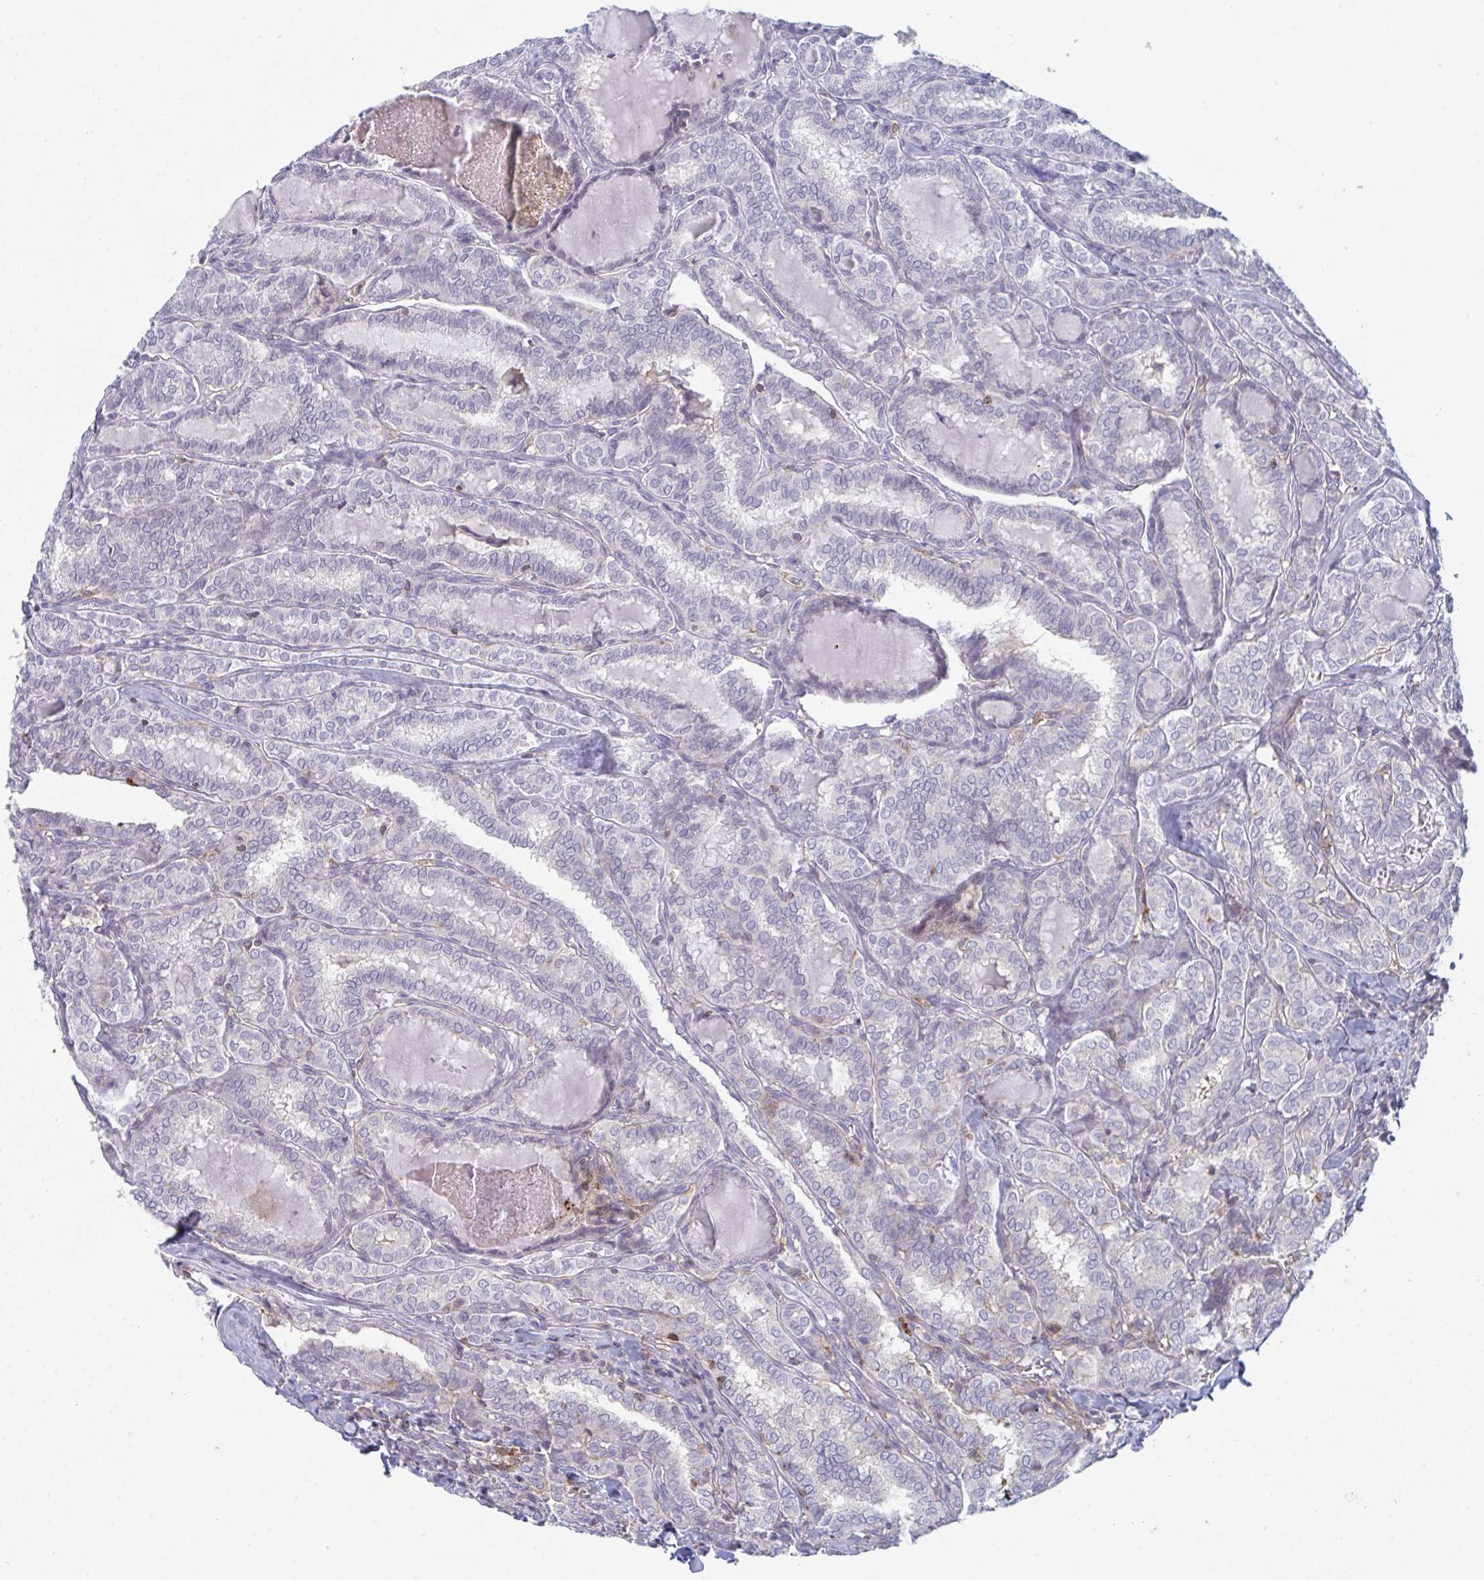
{"staining": {"intensity": "negative", "quantity": "none", "location": "none"}, "tissue": "thyroid cancer", "cell_type": "Tumor cells", "image_type": "cancer", "snomed": [{"axis": "morphology", "description": "Papillary adenocarcinoma, NOS"}, {"axis": "topography", "description": "Thyroid gland"}], "caption": "Immunohistochemistry histopathology image of neoplastic tissue: human thyroid cancer (papillary adenocarcinoma) stained with DAB (3,3'-diaminobenzidine) reveals no significant protein staining in tumor cells.", "gene": "DISP2", "patient": {"sex": "female", "age": 30}}